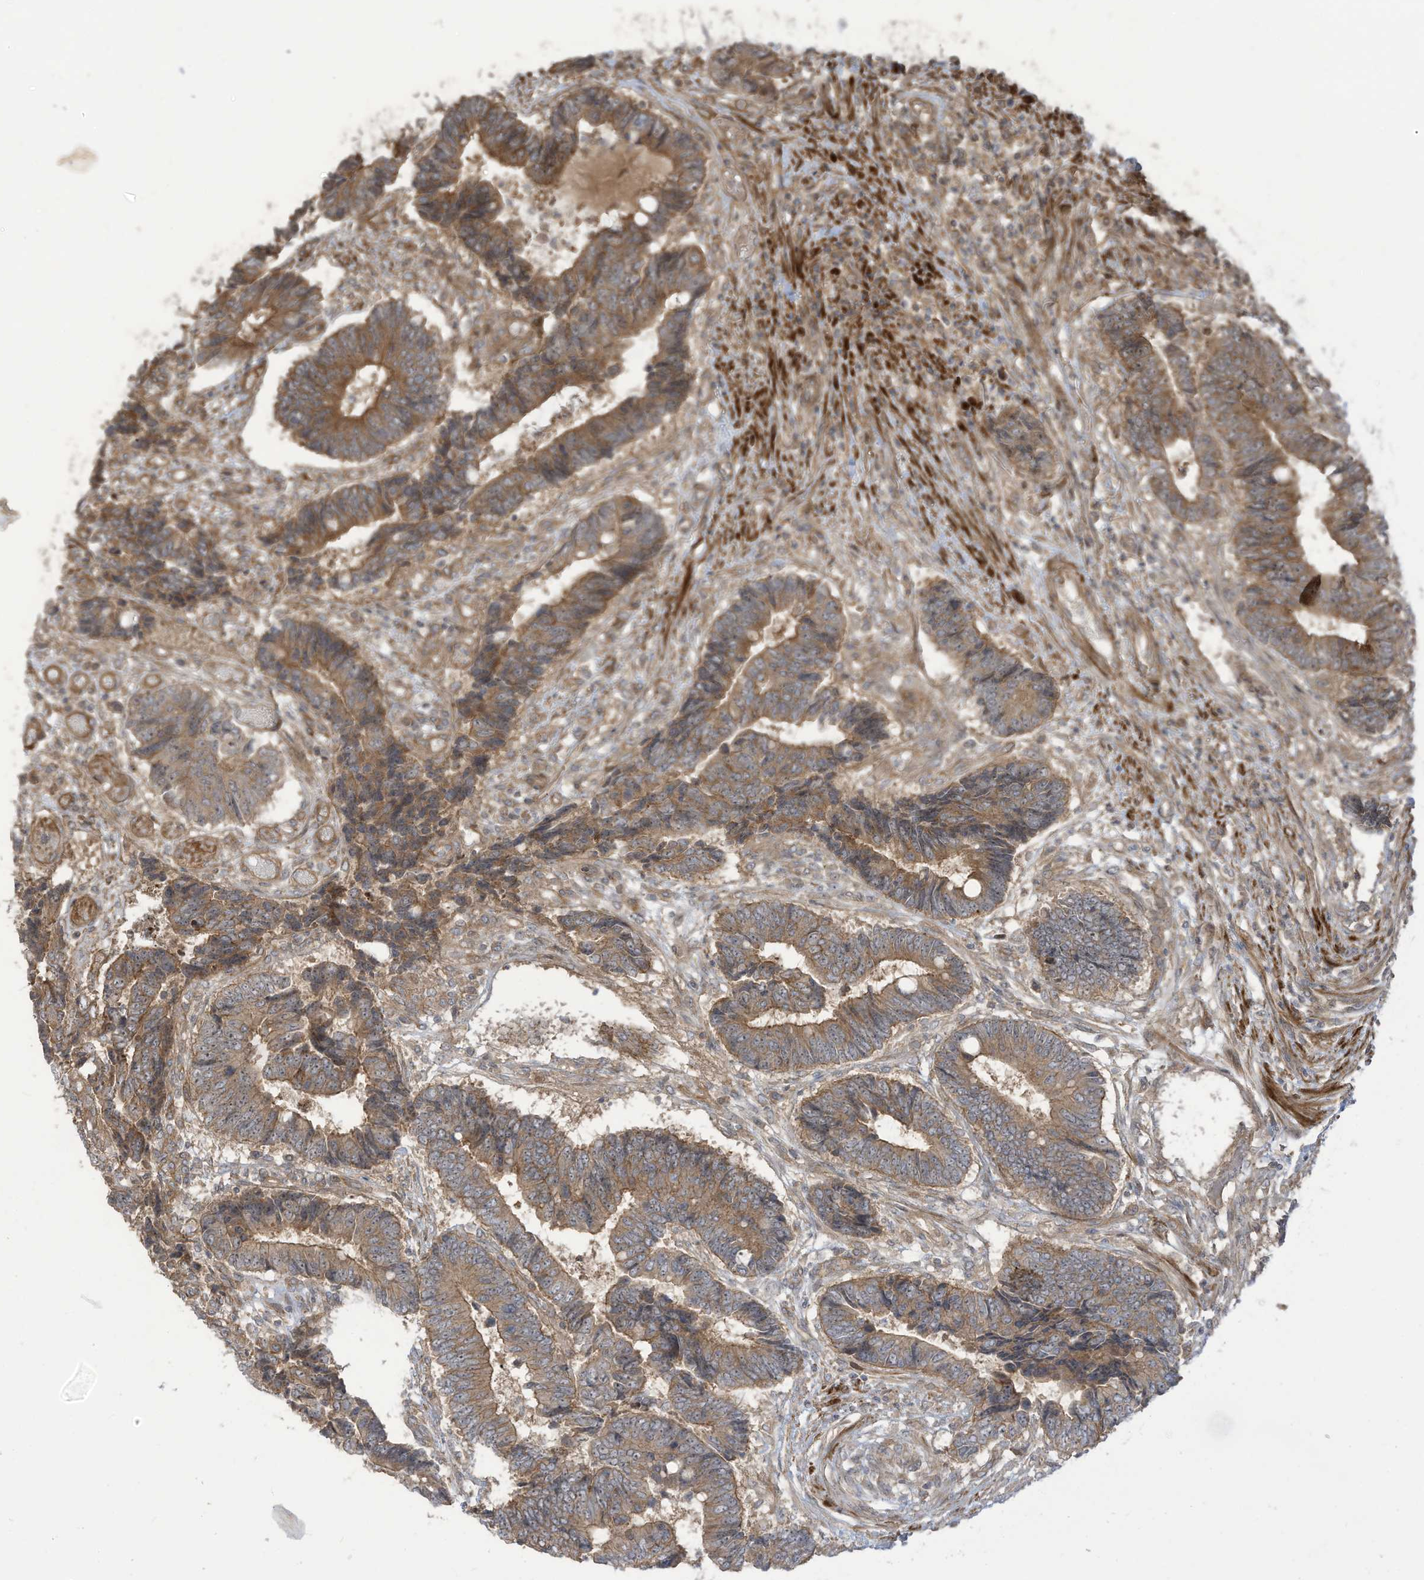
{"staining": {"intensity": "moderate", "quantity": ">75%", "location": "cytoplasmic/membranous"}, "tissue": "colorectal cancer", "cell_type": "Tumor cells", "image_type": "cancer", "snomed": [{"axis": "morphology", "description": "Adenocarcinoma, NOS"}, {"axis": "topography", "description": "Rectum"}], "caption": "Tumor cells exhibit medium levels of moderate cytoplasmic/membranous staining in approximately >75% of cells in adenocarcinoma (colorectal). (DAB (3,3'-diaminobenzidine) = brown stain, brightfield microscopy at high magnification).", "gene": "ENTR1", "patient": {"sex": "male", "age": 84}}